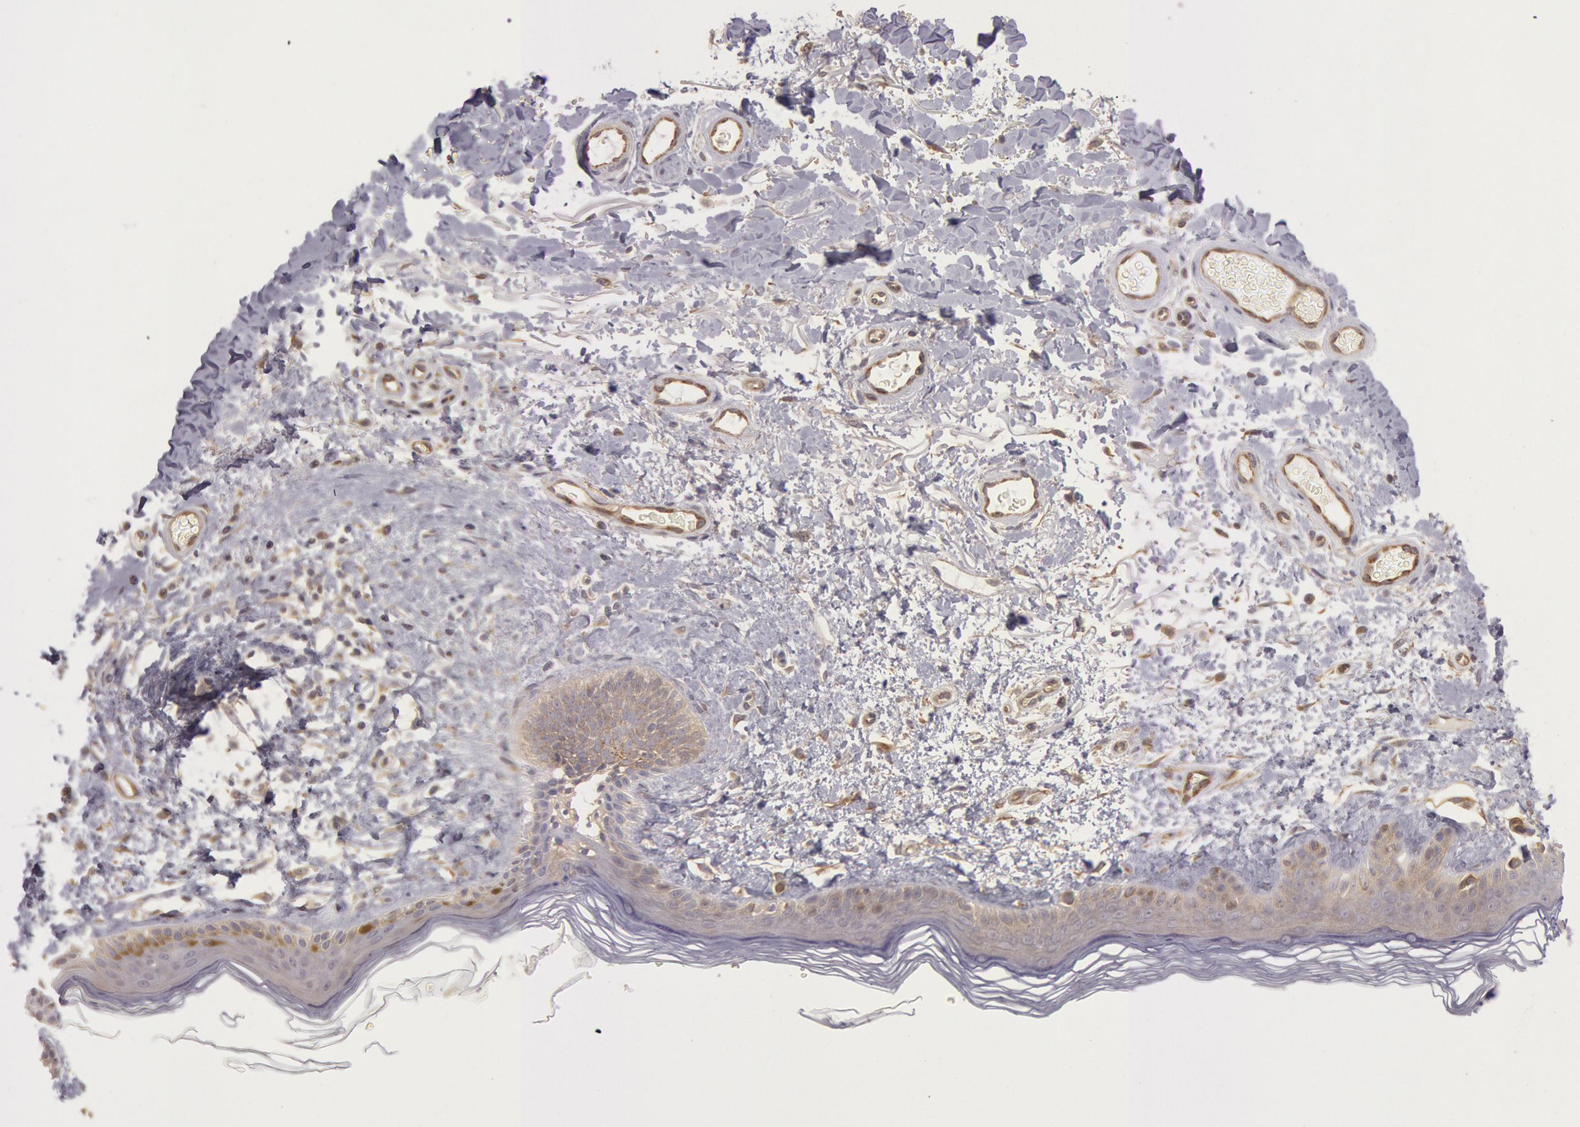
{"staining": {"intensity": "weak", "quantity": ">75%", "location": "cytoplasmic/membranous"}, "tissue": "skin", "cell_type": "Fibroblasts", "image_type": "normal", "snomed": [{"axis": "morphology", "description": "Normal tissue, NOS"}, {"axis": "topography", "description": "Skin"}], "caption": "Skin stained with DAB (3,3'-diaminobenzidine) immunohistochemistry shows low levels of weak cytoplasmic/membranous positivity in approximately >75% of fibroblasts.", "gene": "AMOTL1", "patient": {"sex": "male", "age": 63}}